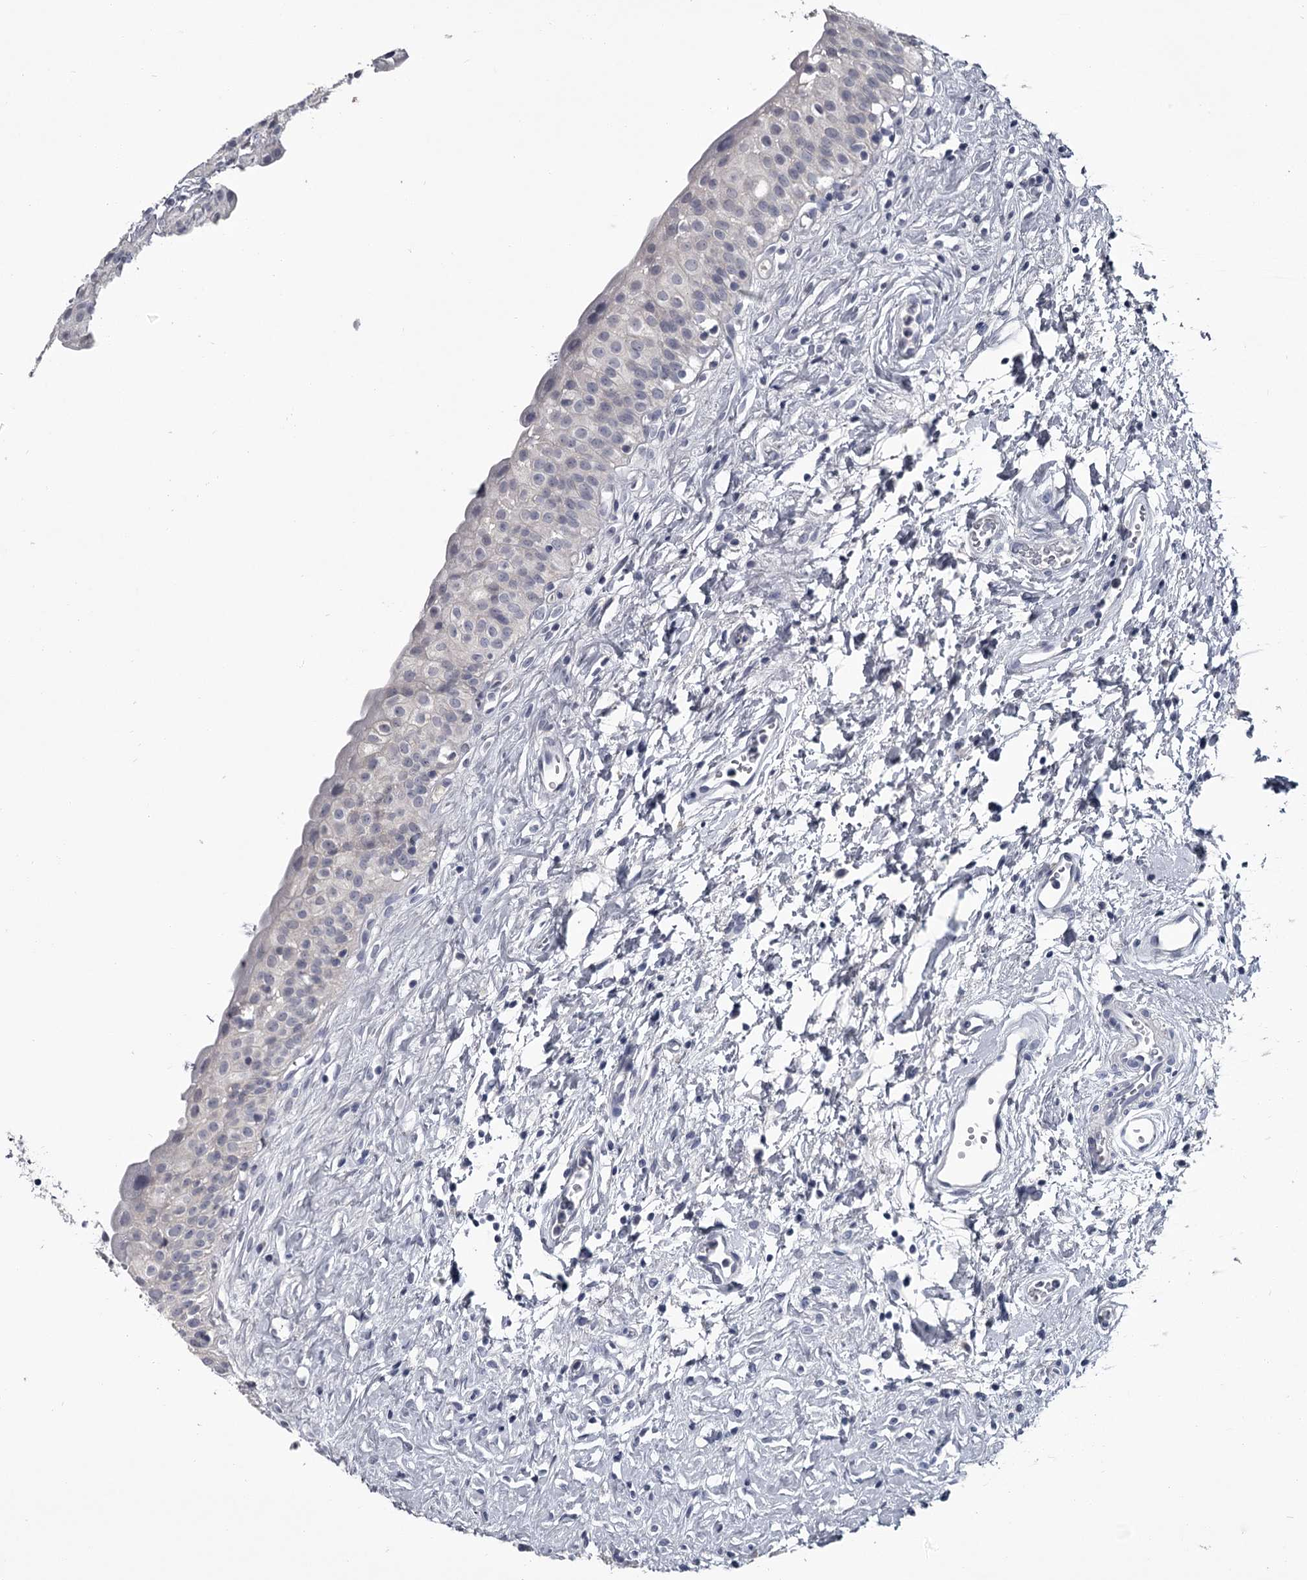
{"staining": {"intensity": "negative", "quantity": "none", "location": "none"}, "tissue": "urinary bladder", "cell_type": "Urothelial cells", "image_type": "normal", "snomed": [{"axis": "morphology", "description": "Normal tissue, NOS"}, {"axis": "topography", "description": "Urinary bladder"}], "caption": "Immunohistochemical staining of benign human urinary bladder displays no significant expression in urothelial cells.", "gene": "DAO", "patient": {"sex": "male", "age": 51}}